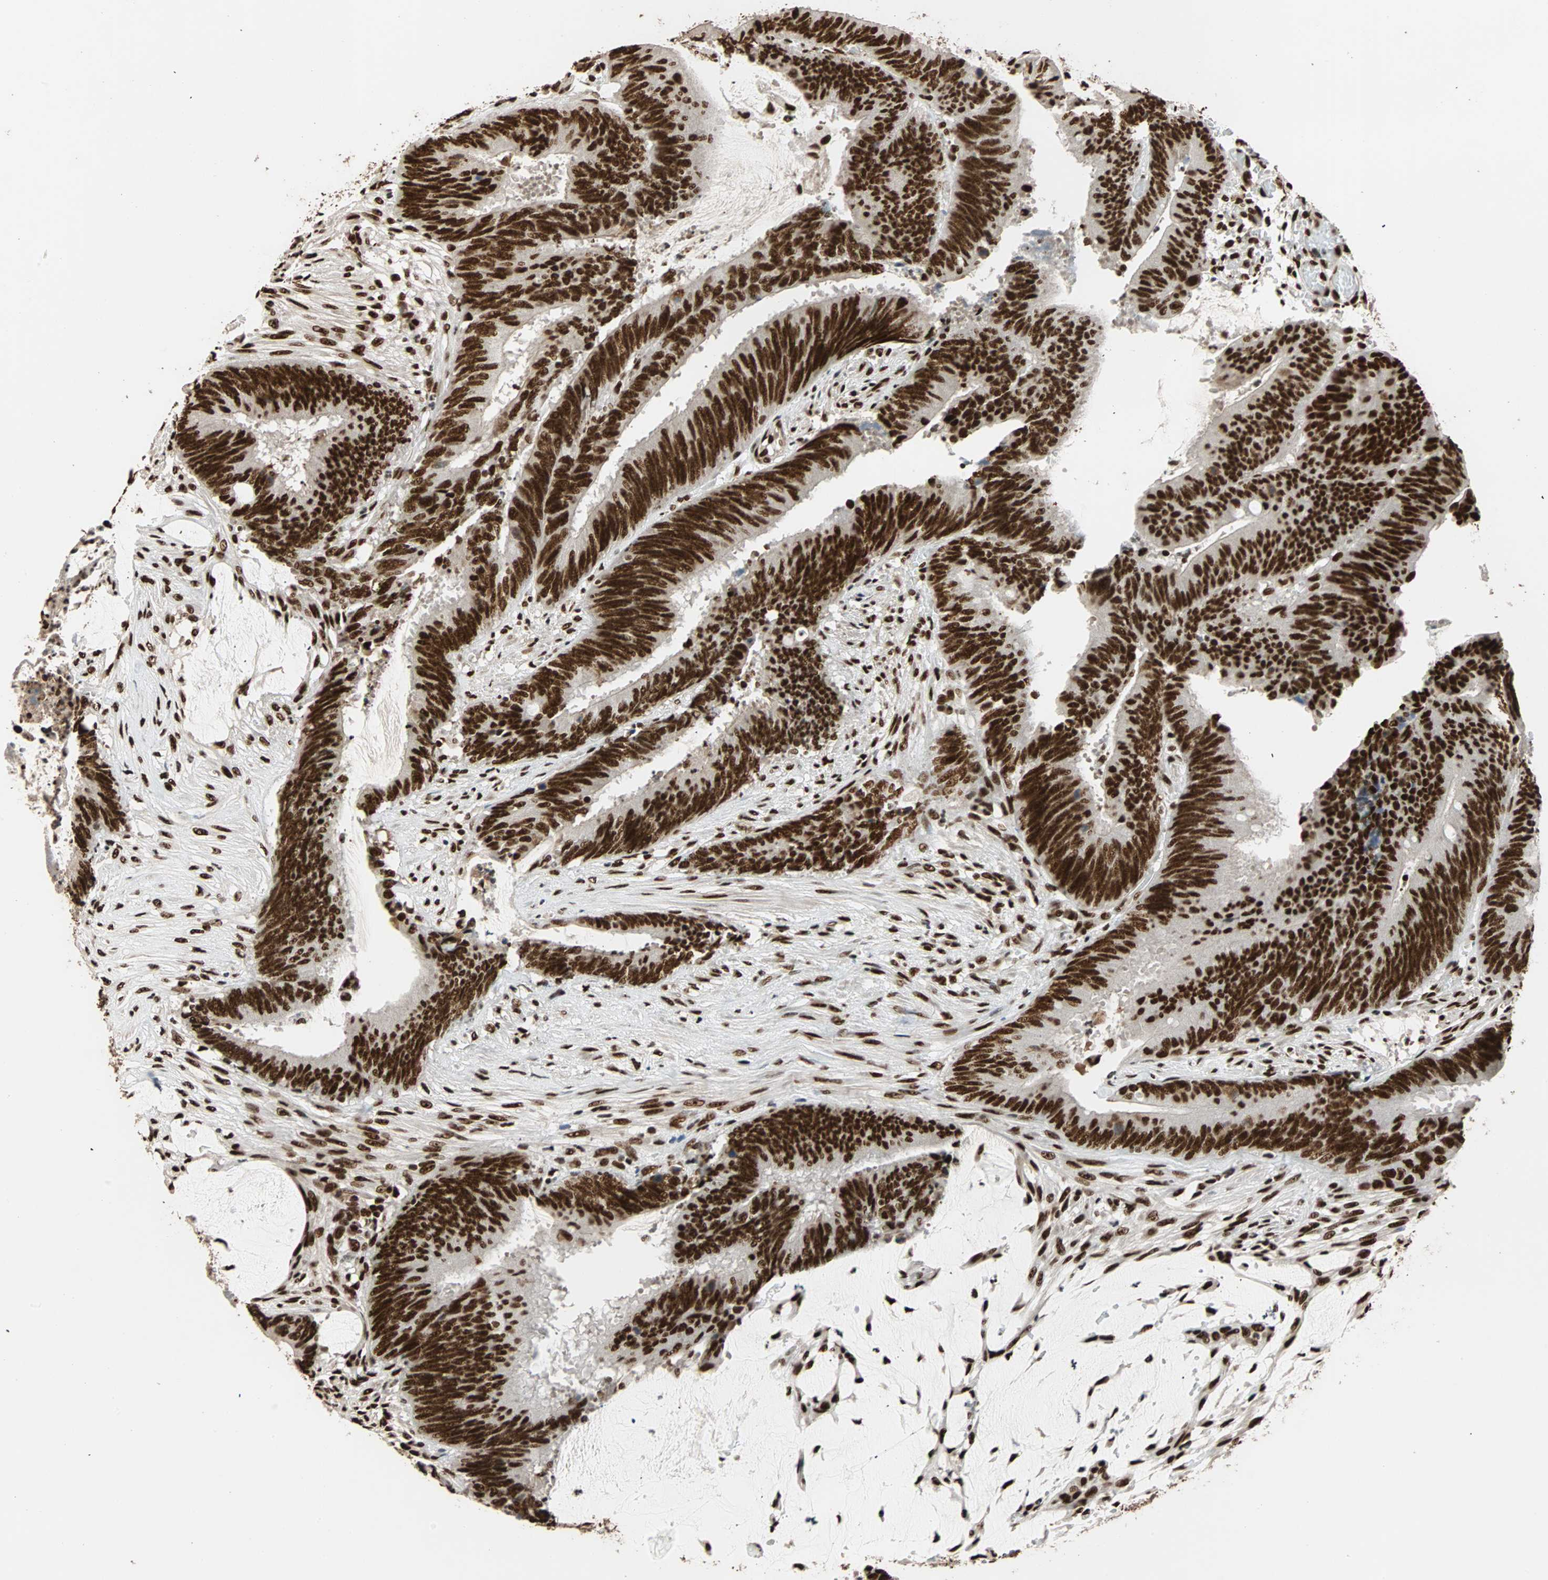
{"staining": {"intensity": "strong", "quantity": ">75%", "location": "nuclear"}, "tissue": "colorectal cancer", "cell_type": "Tumor cells", "image_type": "cancer", "snomed": [{"axis": "morphology", "description": "Adenocarcinoma, NOS"}, {"axis": "topography", "description": "Rectum"}], "caption": "A high amount of strong nuclear positivity is appreciated in approximately >75% of tumor cells in colorectal cancer tissue.", "gene": "ILF2", "patient": {"sex": "female", "age": 66}}